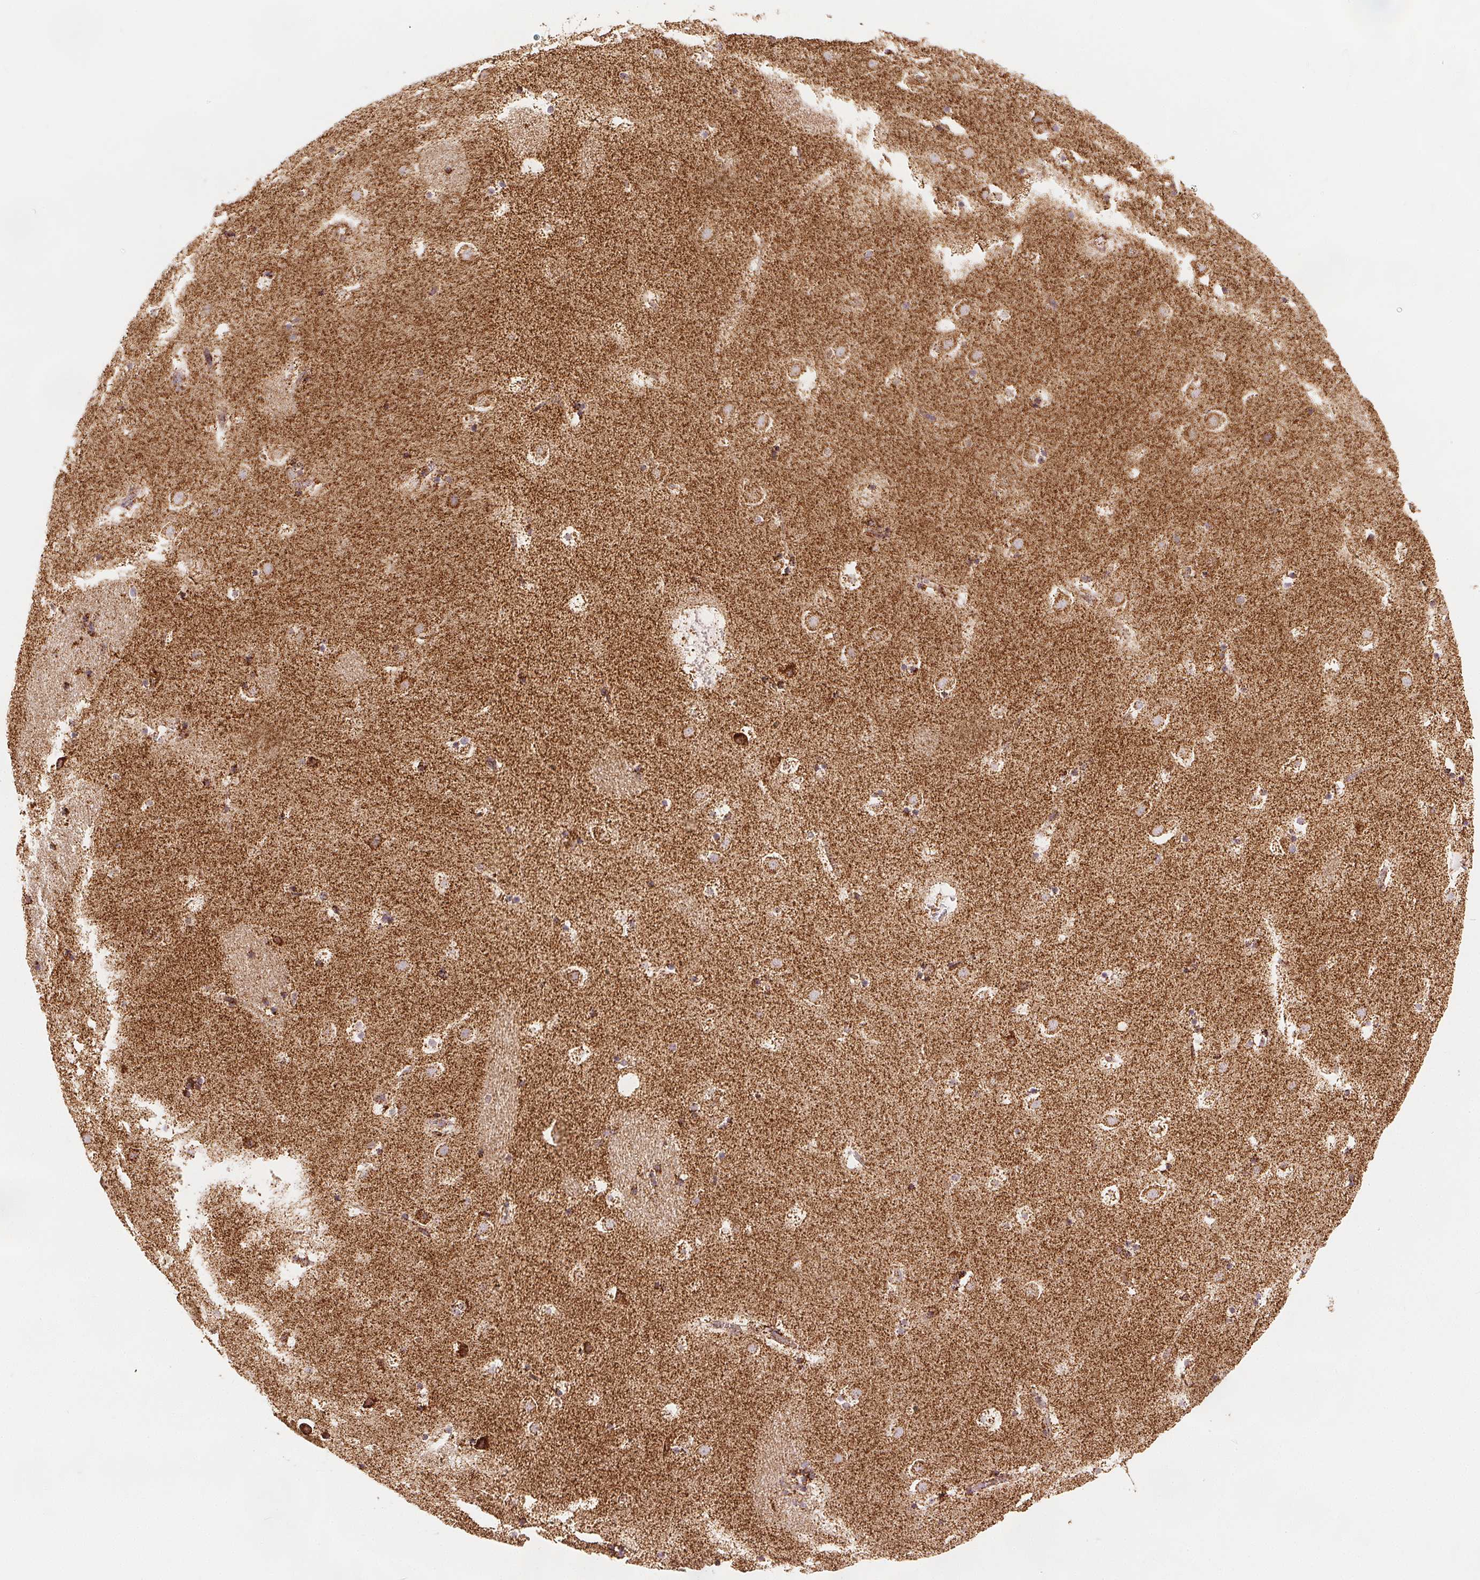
{"staining": {"intensity": "moderate", "quantity": ">75%", "location": "cytoplasmic/membranous"}, "tissue": "caudate", "cell_type": "Glial cells", "image_type": "normal", "snomed": [{"axis": "morphology", "description": "Normal tissue, NOS"}, {"axis": "topography", "description": "Lateral ventricle wall"}], "caption": "Human caudate stained for a protein (brown) demonstrates moderate cytoplasmic/membranous positive staining in approximately >75% of glial cells.", "gene": "SDHB", "patient": {"sex": "male", "age": 37}}